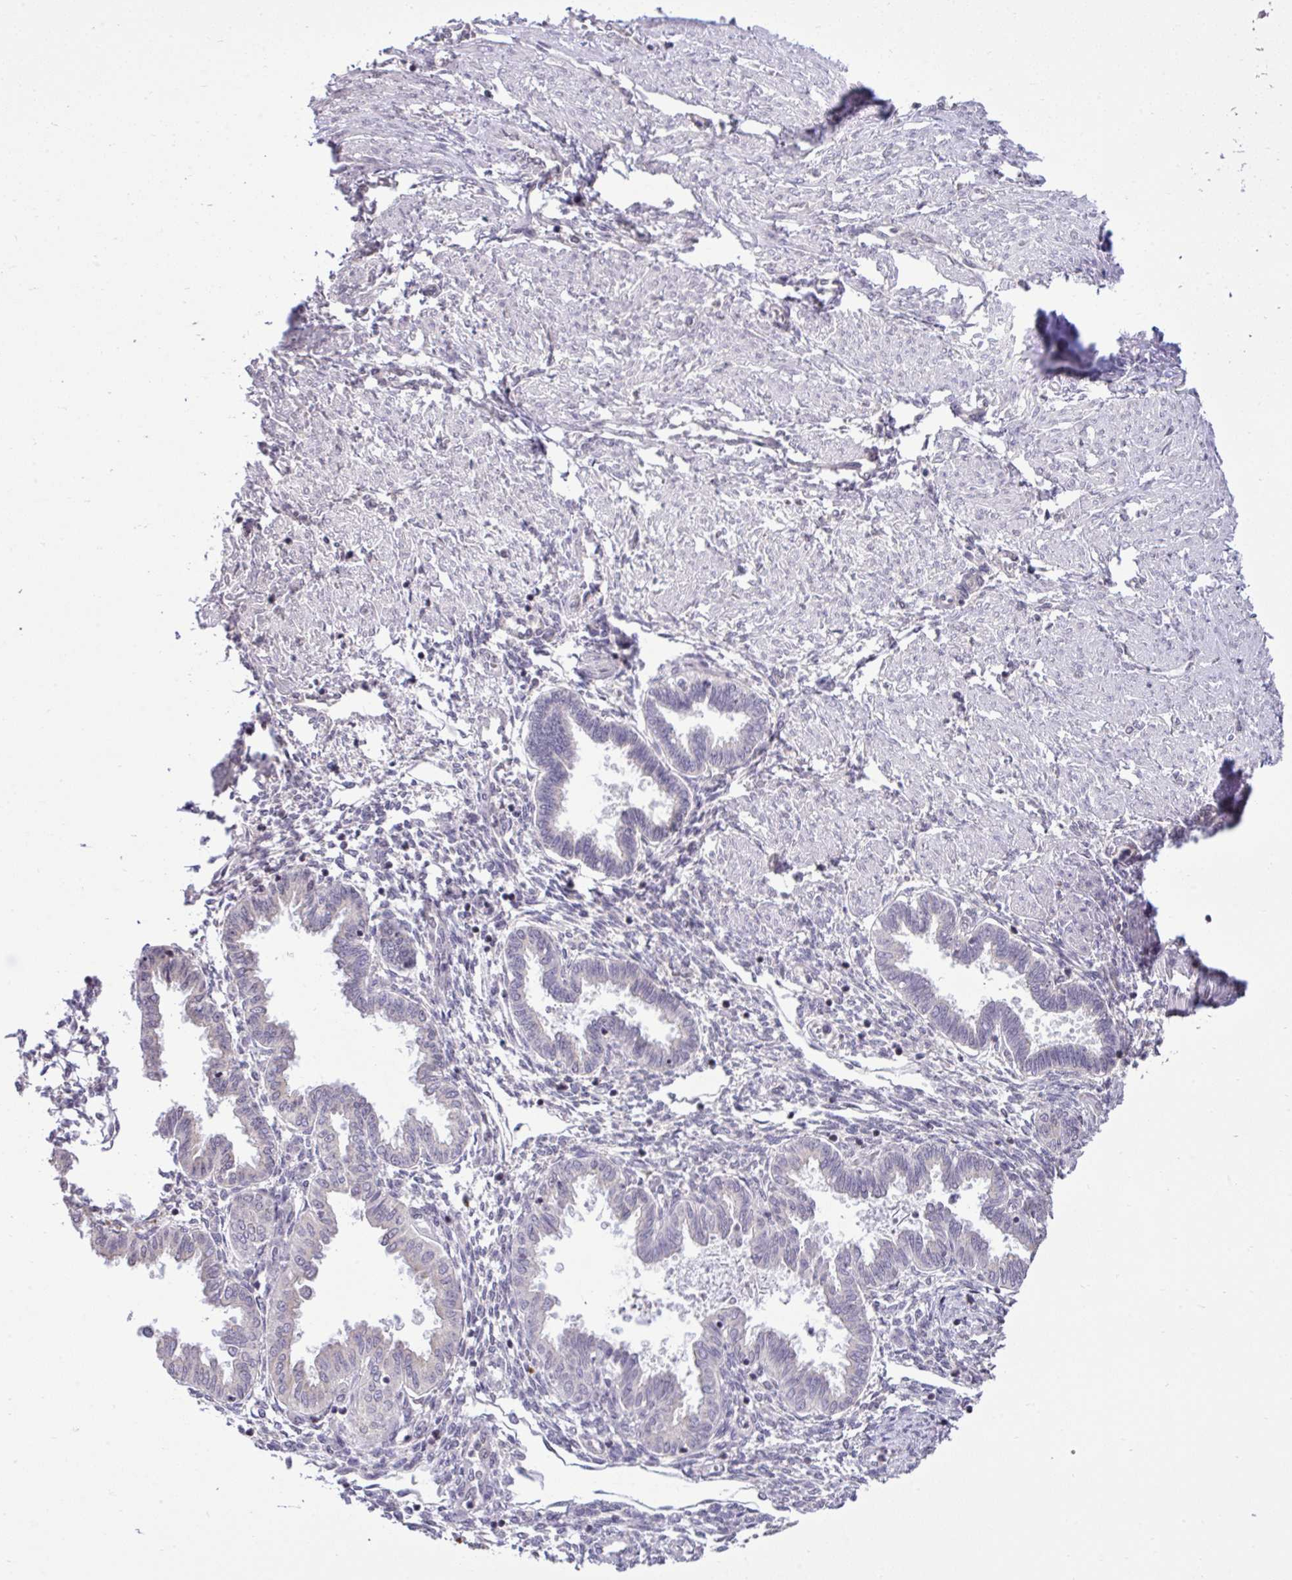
{"staining": {"intensity": "negative", "quantity": "none", "location": "none"}, "tissue": "endometrium", "cell_type": "Cells in endometrial stroma", "image_type": "normal", "snomed": [{"axis": "morphology", "description": "Normal tissue, NOS"}, {"axis": "topography", "description": "Endometrium"}], "caption": "Immunohistochemistry (IHC) of normal endometrium reveals no expression in cells in endometrial stroma.", "gene": "CYP20A1", "patient": {"sex": "female", "age": 33}}